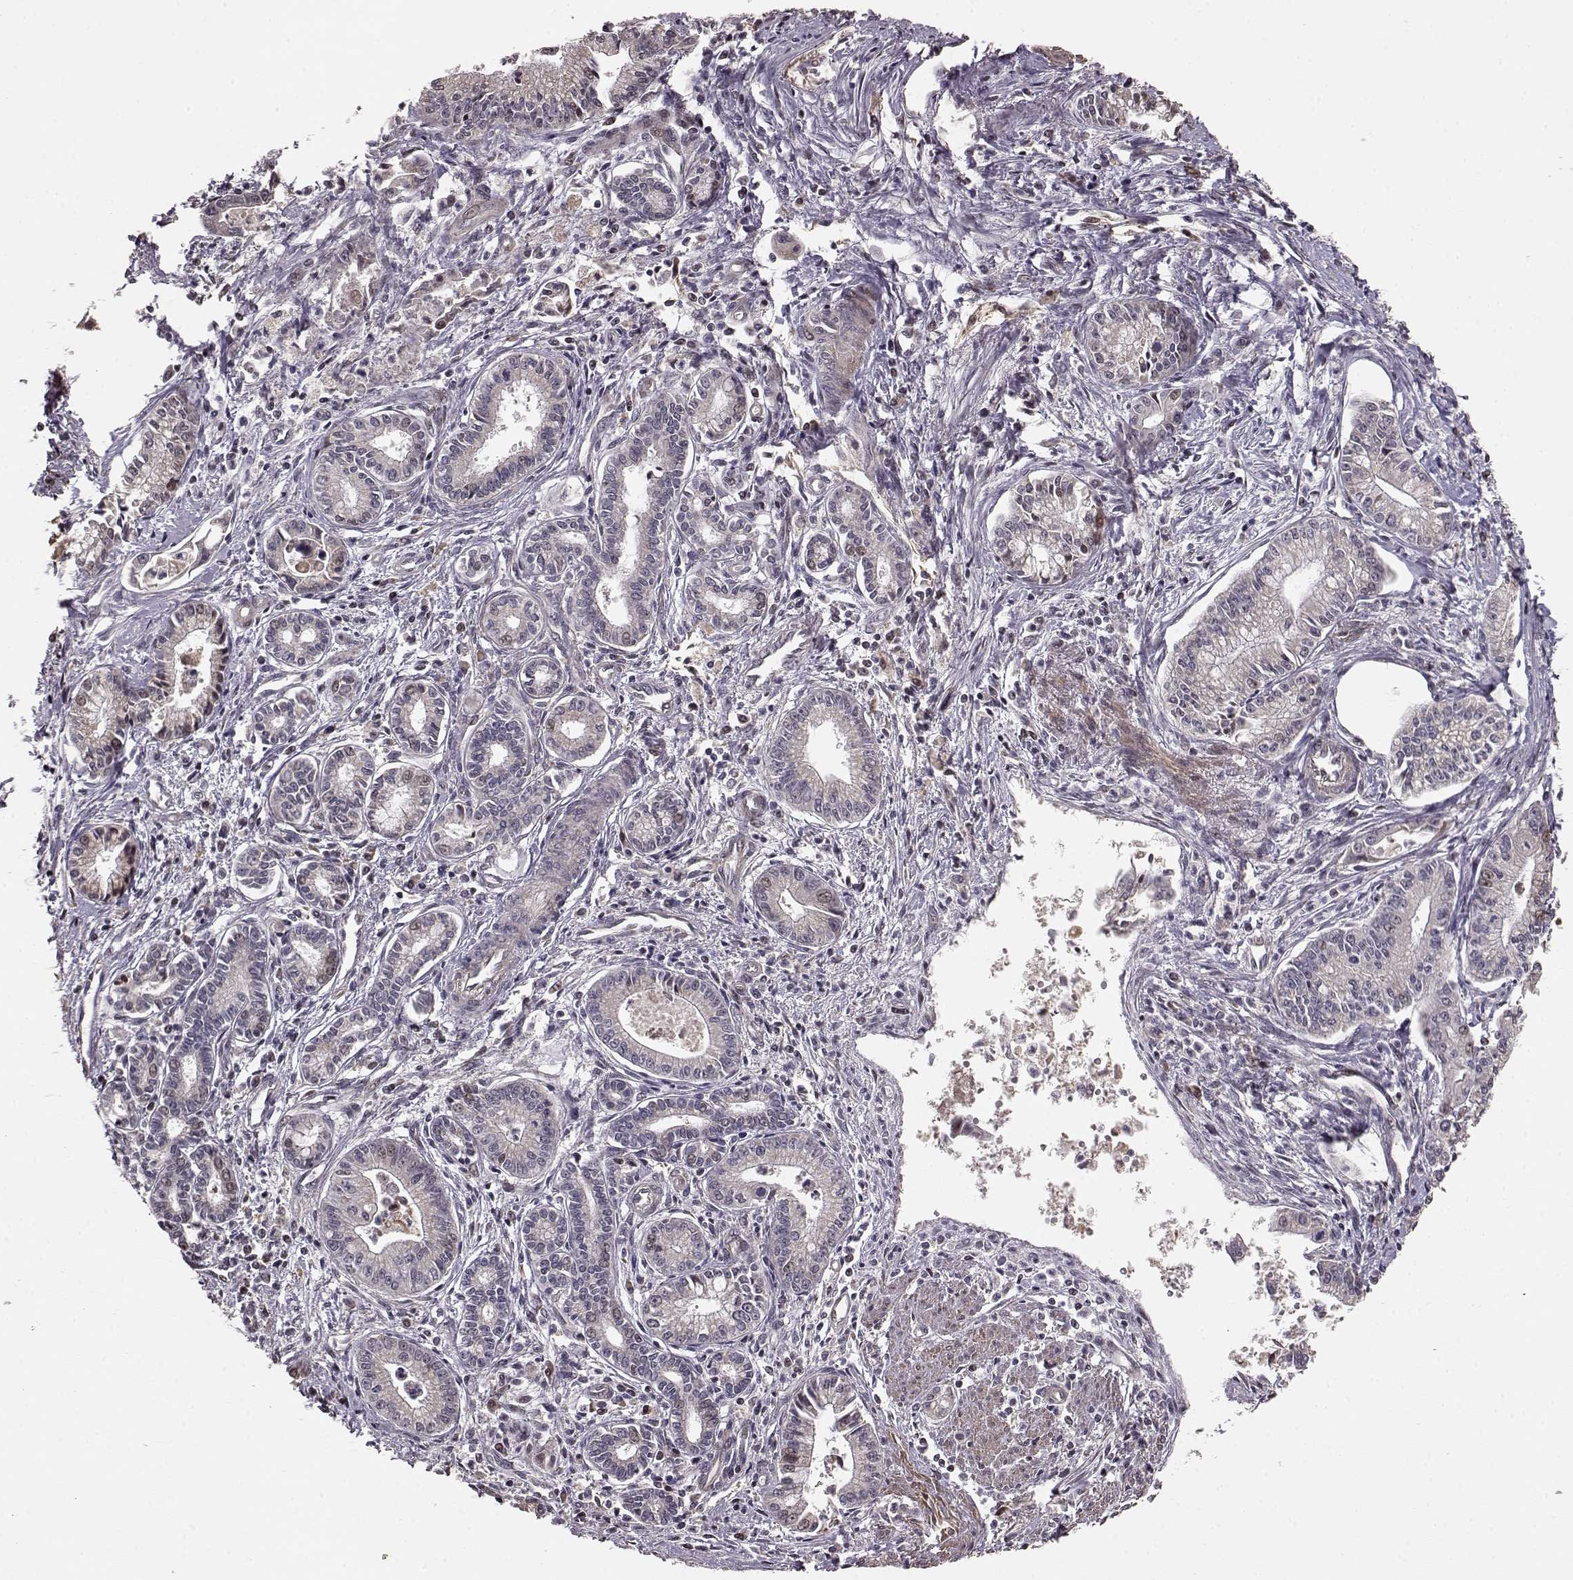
{"staining": {"intensity": "negative", "quantity": "none", "location": "none"}, "tissue": "pancreatic cancer", "cell_type": "Tumor cells", "image_type": "cancer", "snomed": [{"axis": "morphology", "description": "Adenocarcinoma, NOS"}, {"axis": "topography", "description": "Pancreas"}], "caption": "Immunohistochemistry (IHC) micrograph of human pancreatic adenocarcinoma stained for a protein (brown), which shows no positivity in tumor cells.", "gene": "BACH2", "patient": {"sex": "female", "age": 65}}